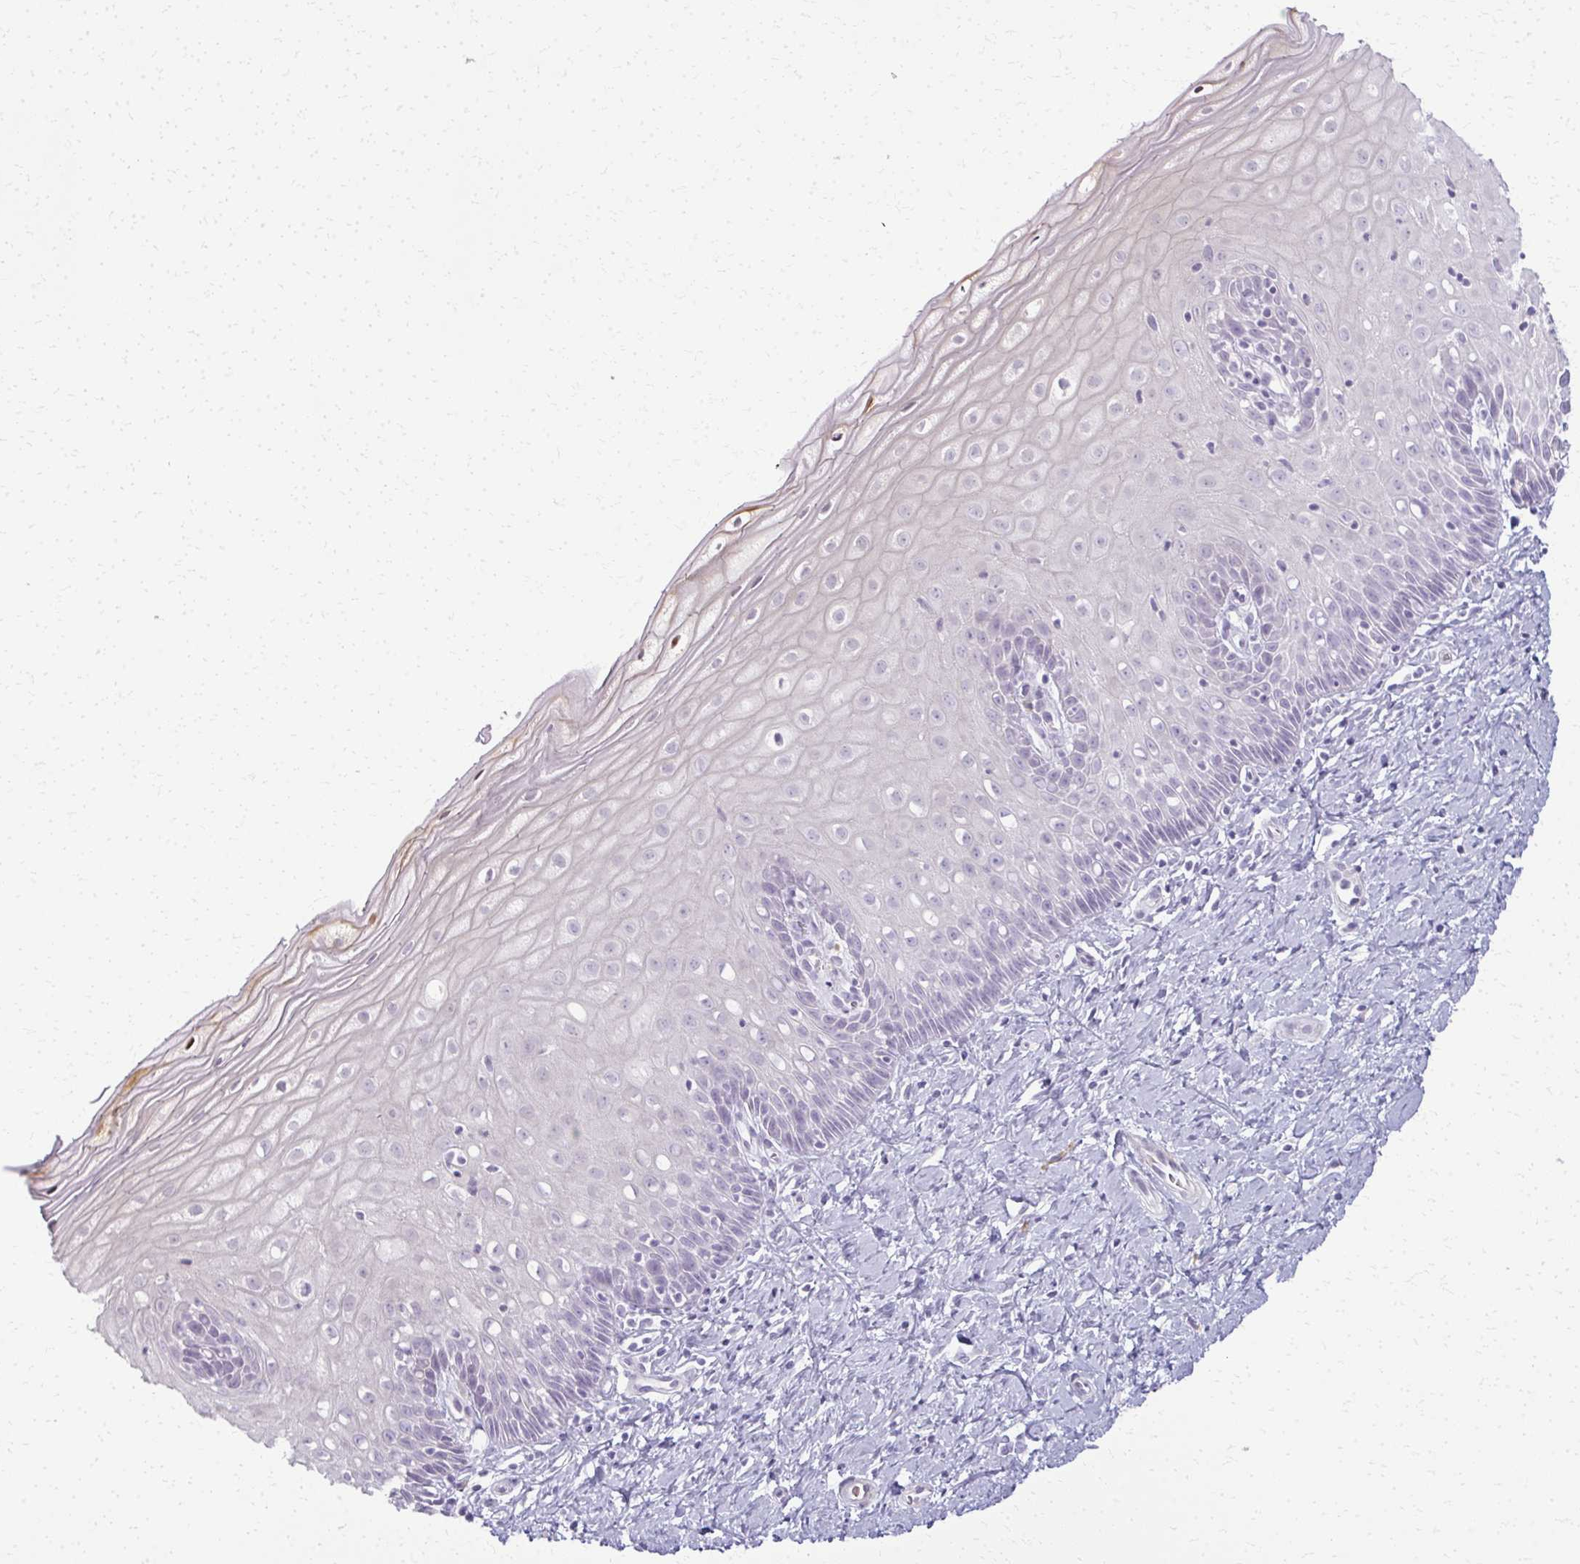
{"staining": {"intensity": "negative", "quantity": "none", "location": "none"}, "tissue": "cervix", "cell_type": "Glandular cells", "image_type": "normal", "snomed": [{"axis": "morphology", "description": "Normal tissue, NOS"}, {"axis": "topography", "description": "Cervix"}], "caption": "Glandular cells show no significant expression in unremarkable cervix.", "gene": "CA3", "patient": {"sex": "female", "age": 37}}